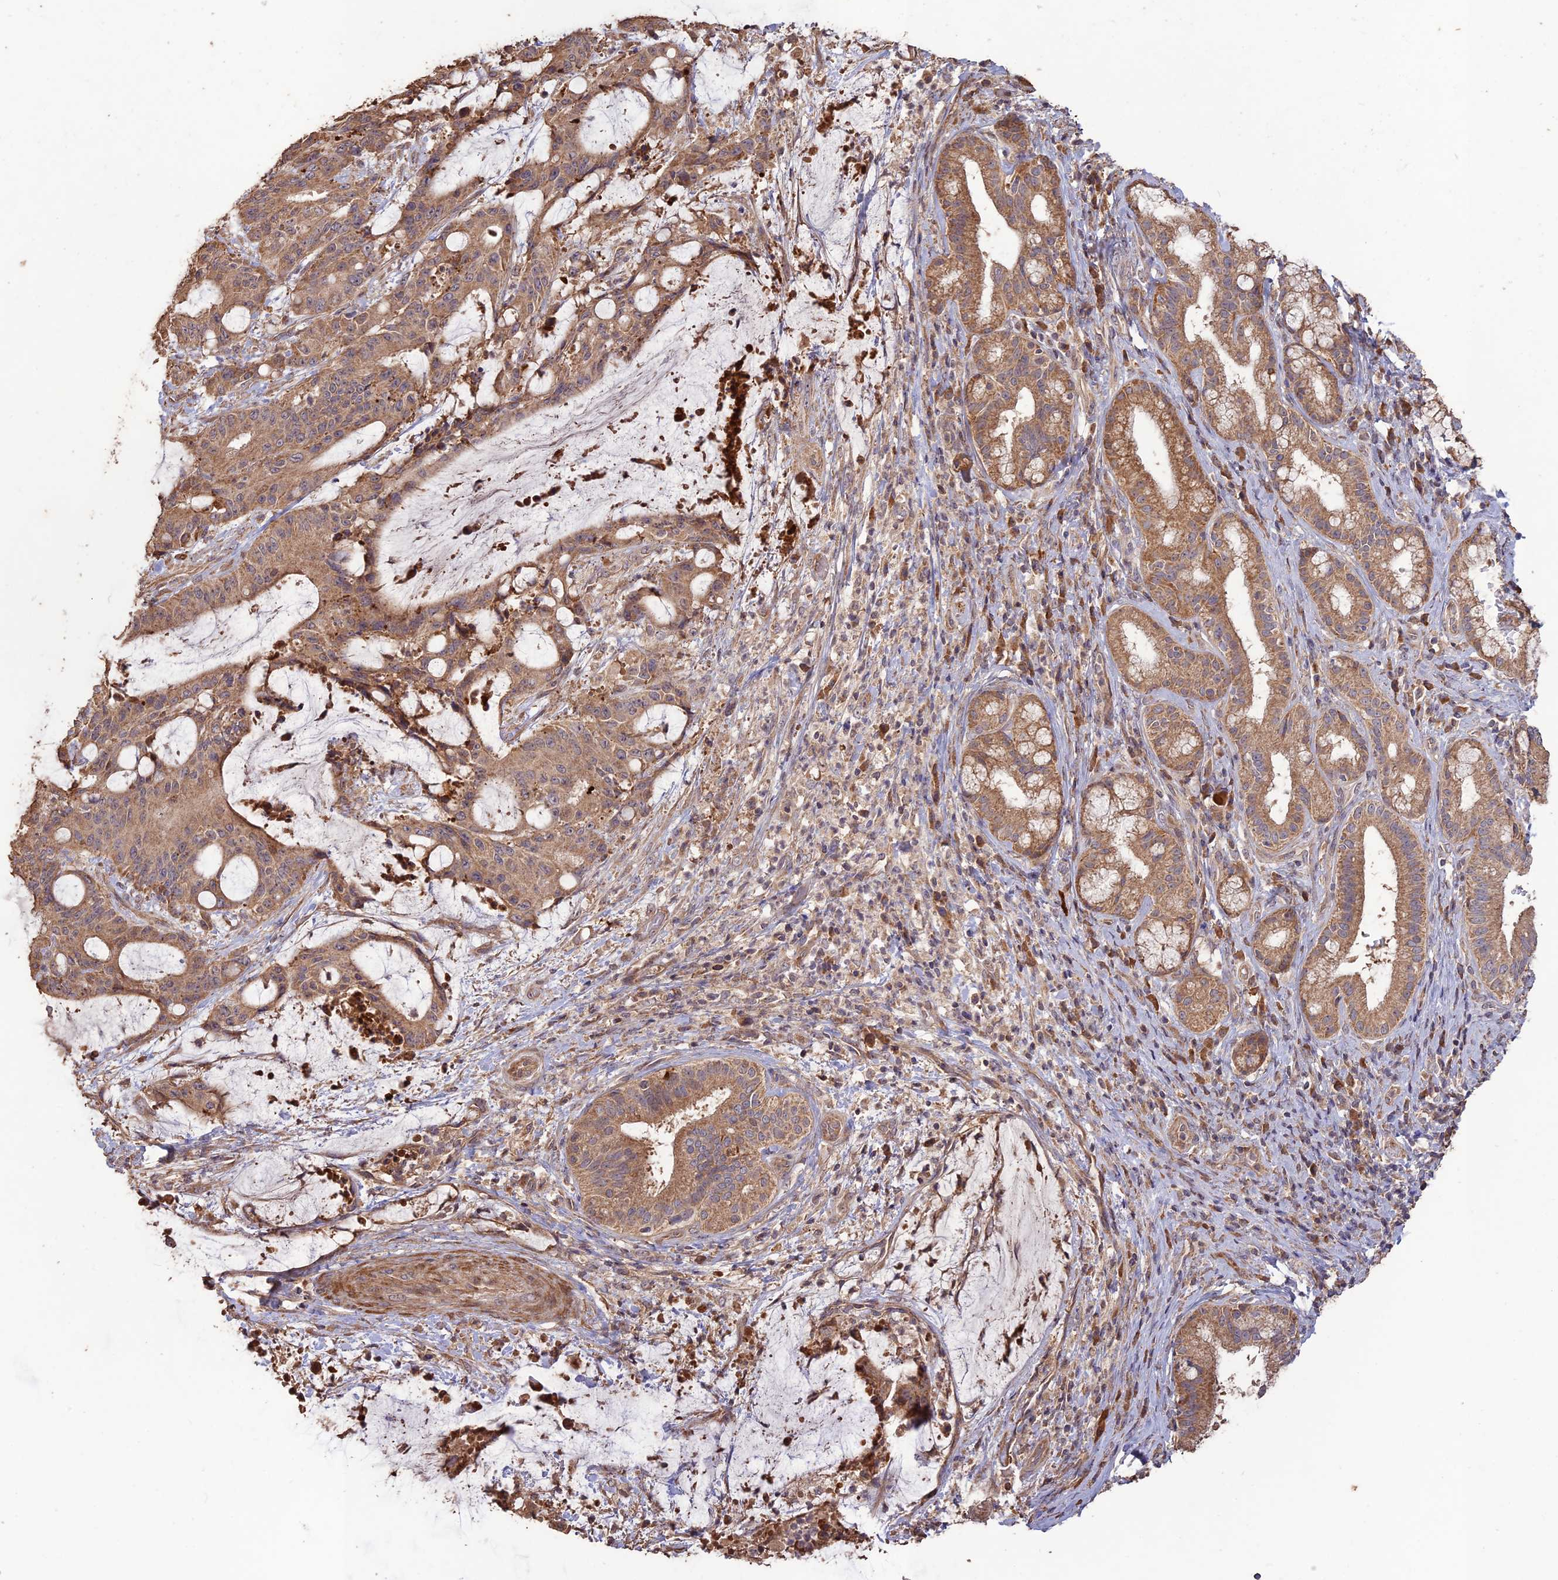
{"staining": {"intensity": "moderate", "quantity": ">75%", "location": "cytoplasmic/membranous"}, "tissue": "liver cancer", "cell_type": "Tumor cells", "image_type": "cancer", "snomed": [{"axis": "morphology", "description": "Normal tissue, NOS"}, {"axis": "morphology", "description": "Cholangiocarcinoma"}, {"axis": "topography", "description": "Liver"}, {"axis": "topography", "description": "Peripheral nerve tissue"}], "caption": "Protein staining by IHC reveals moderate cytoplasmic/membranous positivity in approximately >75% of tumor cells in liver cancer.", "gene": "LAYN", "patient": {"sex": "female", "age": 73}}